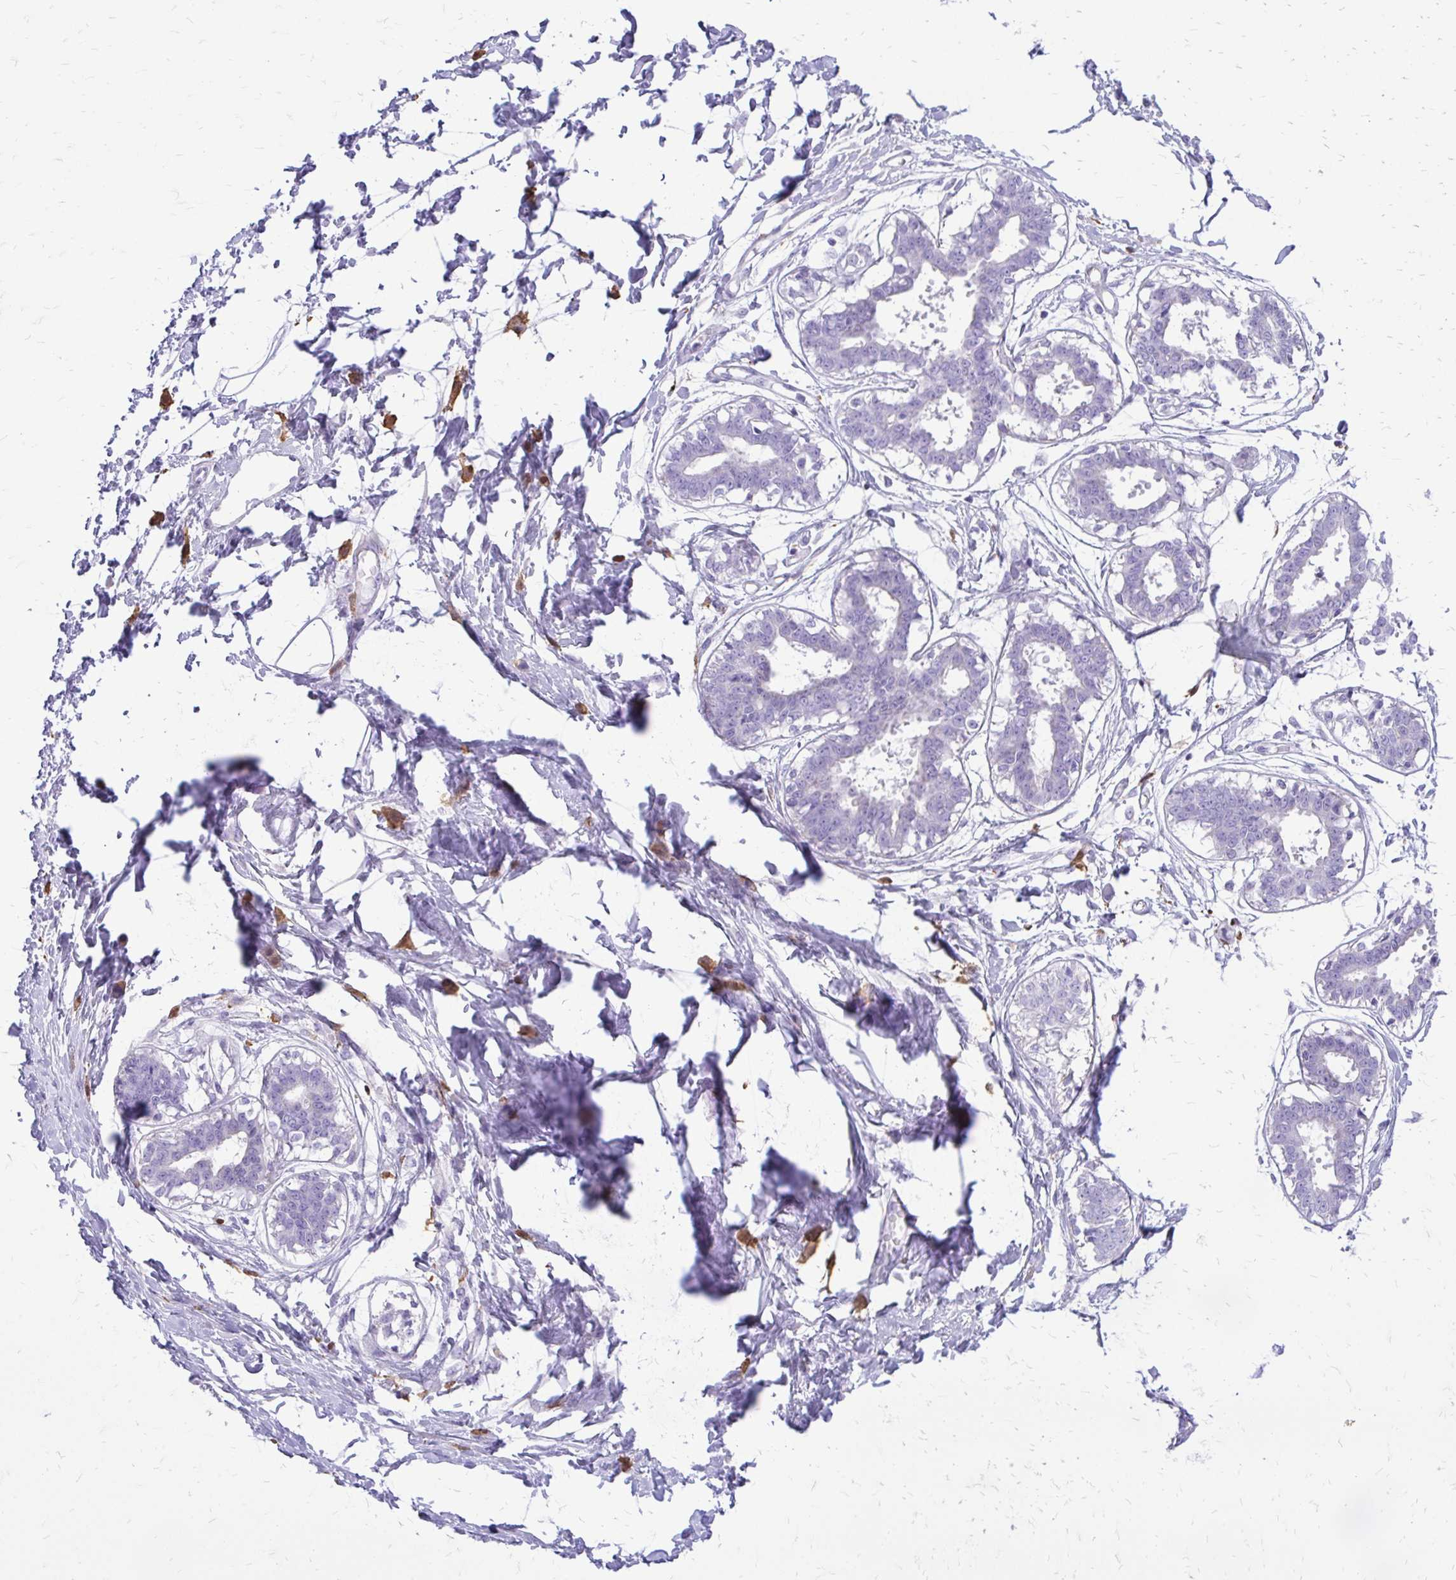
{"staining": {"intensity": "negative", "quantity": "none", "location": "none"}, "tissue": "breast", "cell_type": "Adipocytes", "image_type": "normal", "snomed": [{"axis": "morphology", "description": "Normal tissue, NOS"}, {"axis": "topography", "description": "Breast"}], "caption": "Immunohistochemical staining of benign breast shows no significant positivity in adipocytes. (Immunohistochemistry, brightfield microscopy, high magnification).", "gene": "SIGLEC11", "patient": {"sex": "female", "age": 45}}